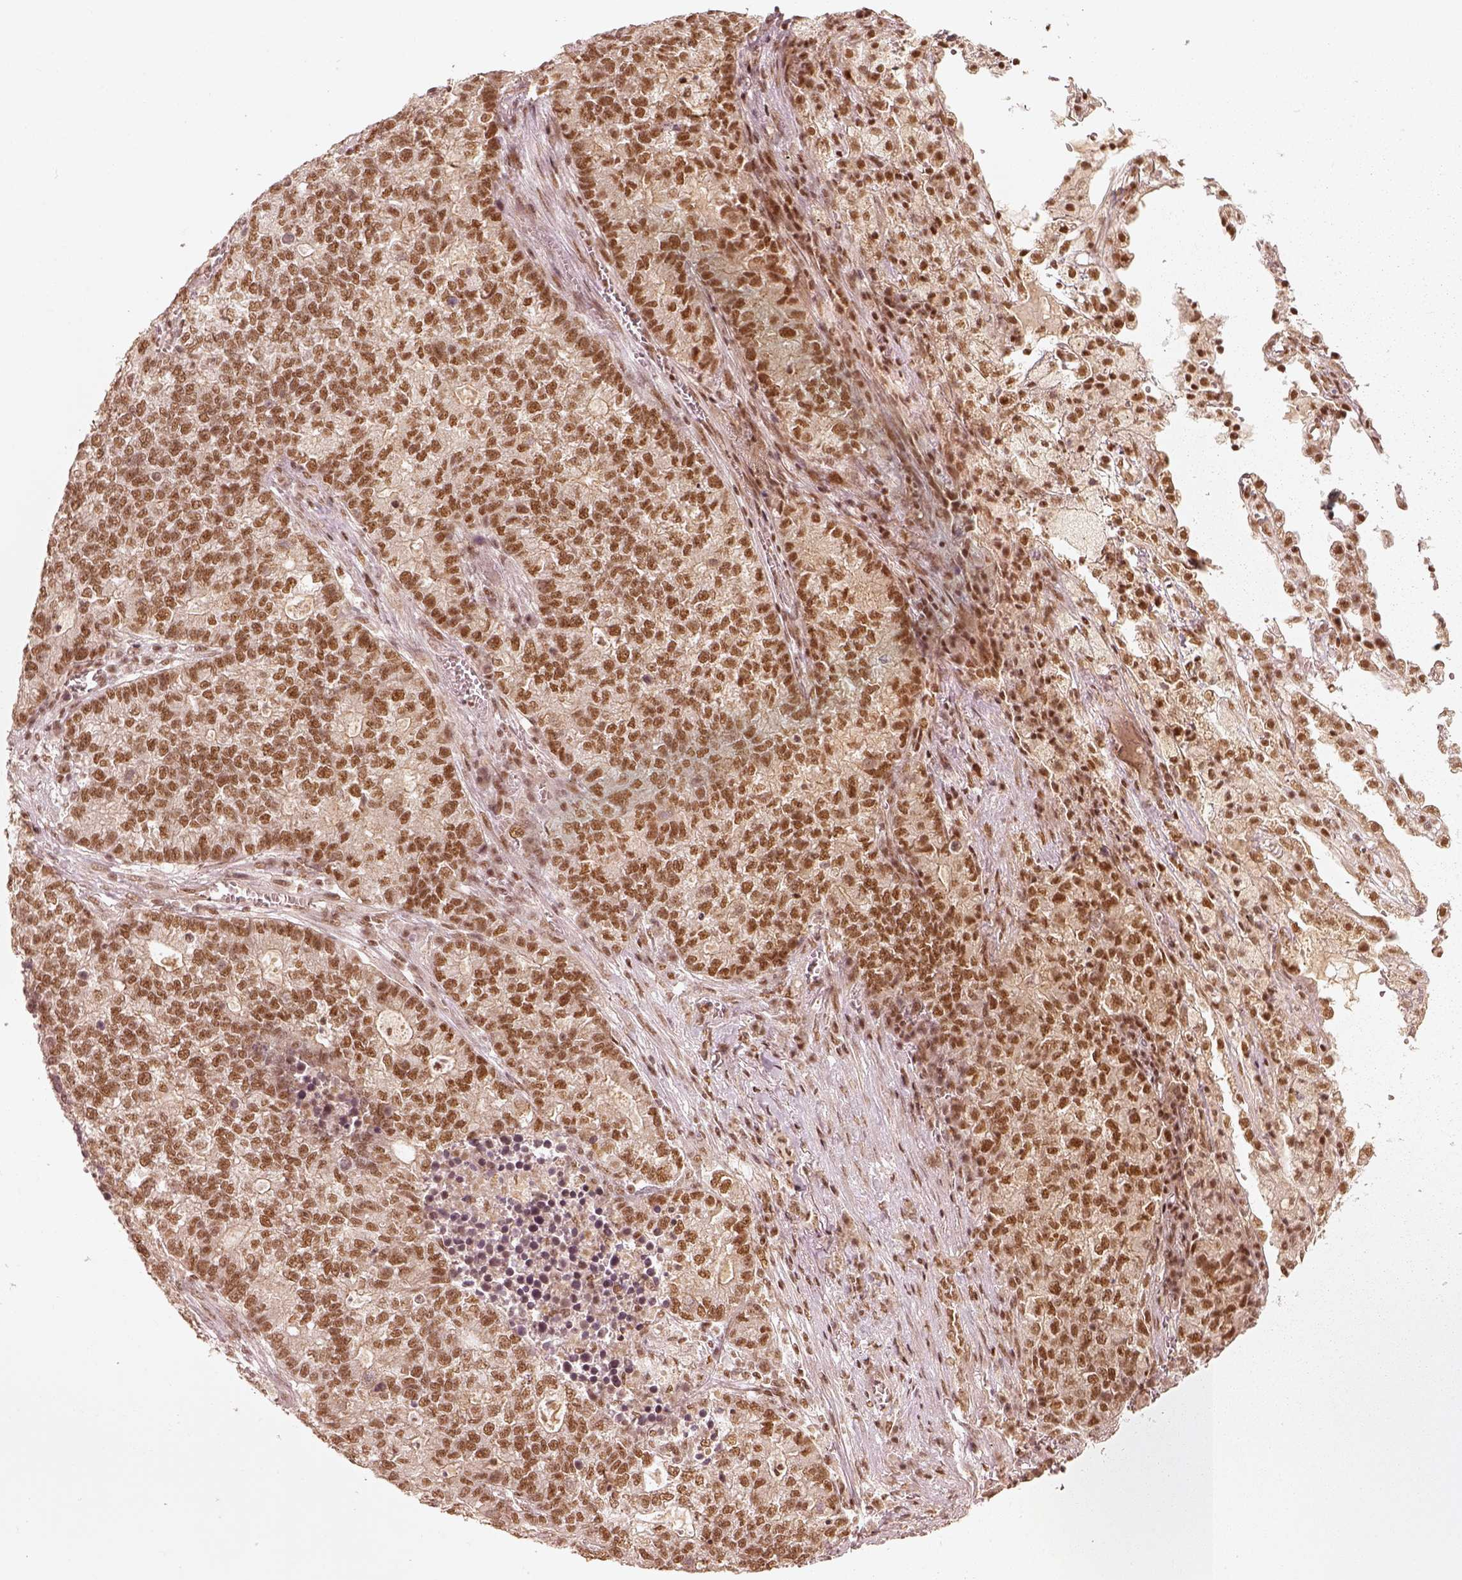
{"staining": {"intensity": "strong", "quantity": ">75%", "location": "nuclear"}, "tissue": "lung cancer", "cell_type": "Tumor cells", "image_type": "cancer", "snomed": [{"axis": "morphology", "description": "Adenocarcinoma, NOS"}, {"axis": "topography", "description": "Lung"}], "caption": "Immunohistochemical staining of human lung cancer (adenocarcinoma) shows high levels of strong nuclear positivity in approximately >75% of tumor cells. The staining was performed using DAB (3,3'-diaminobenzidine), with brown indicating positive protein expression. Nuclei are stained blue with hematoxylin.", "gene": "GMEB2", "patient": {"sex": "male", "age": 57}}